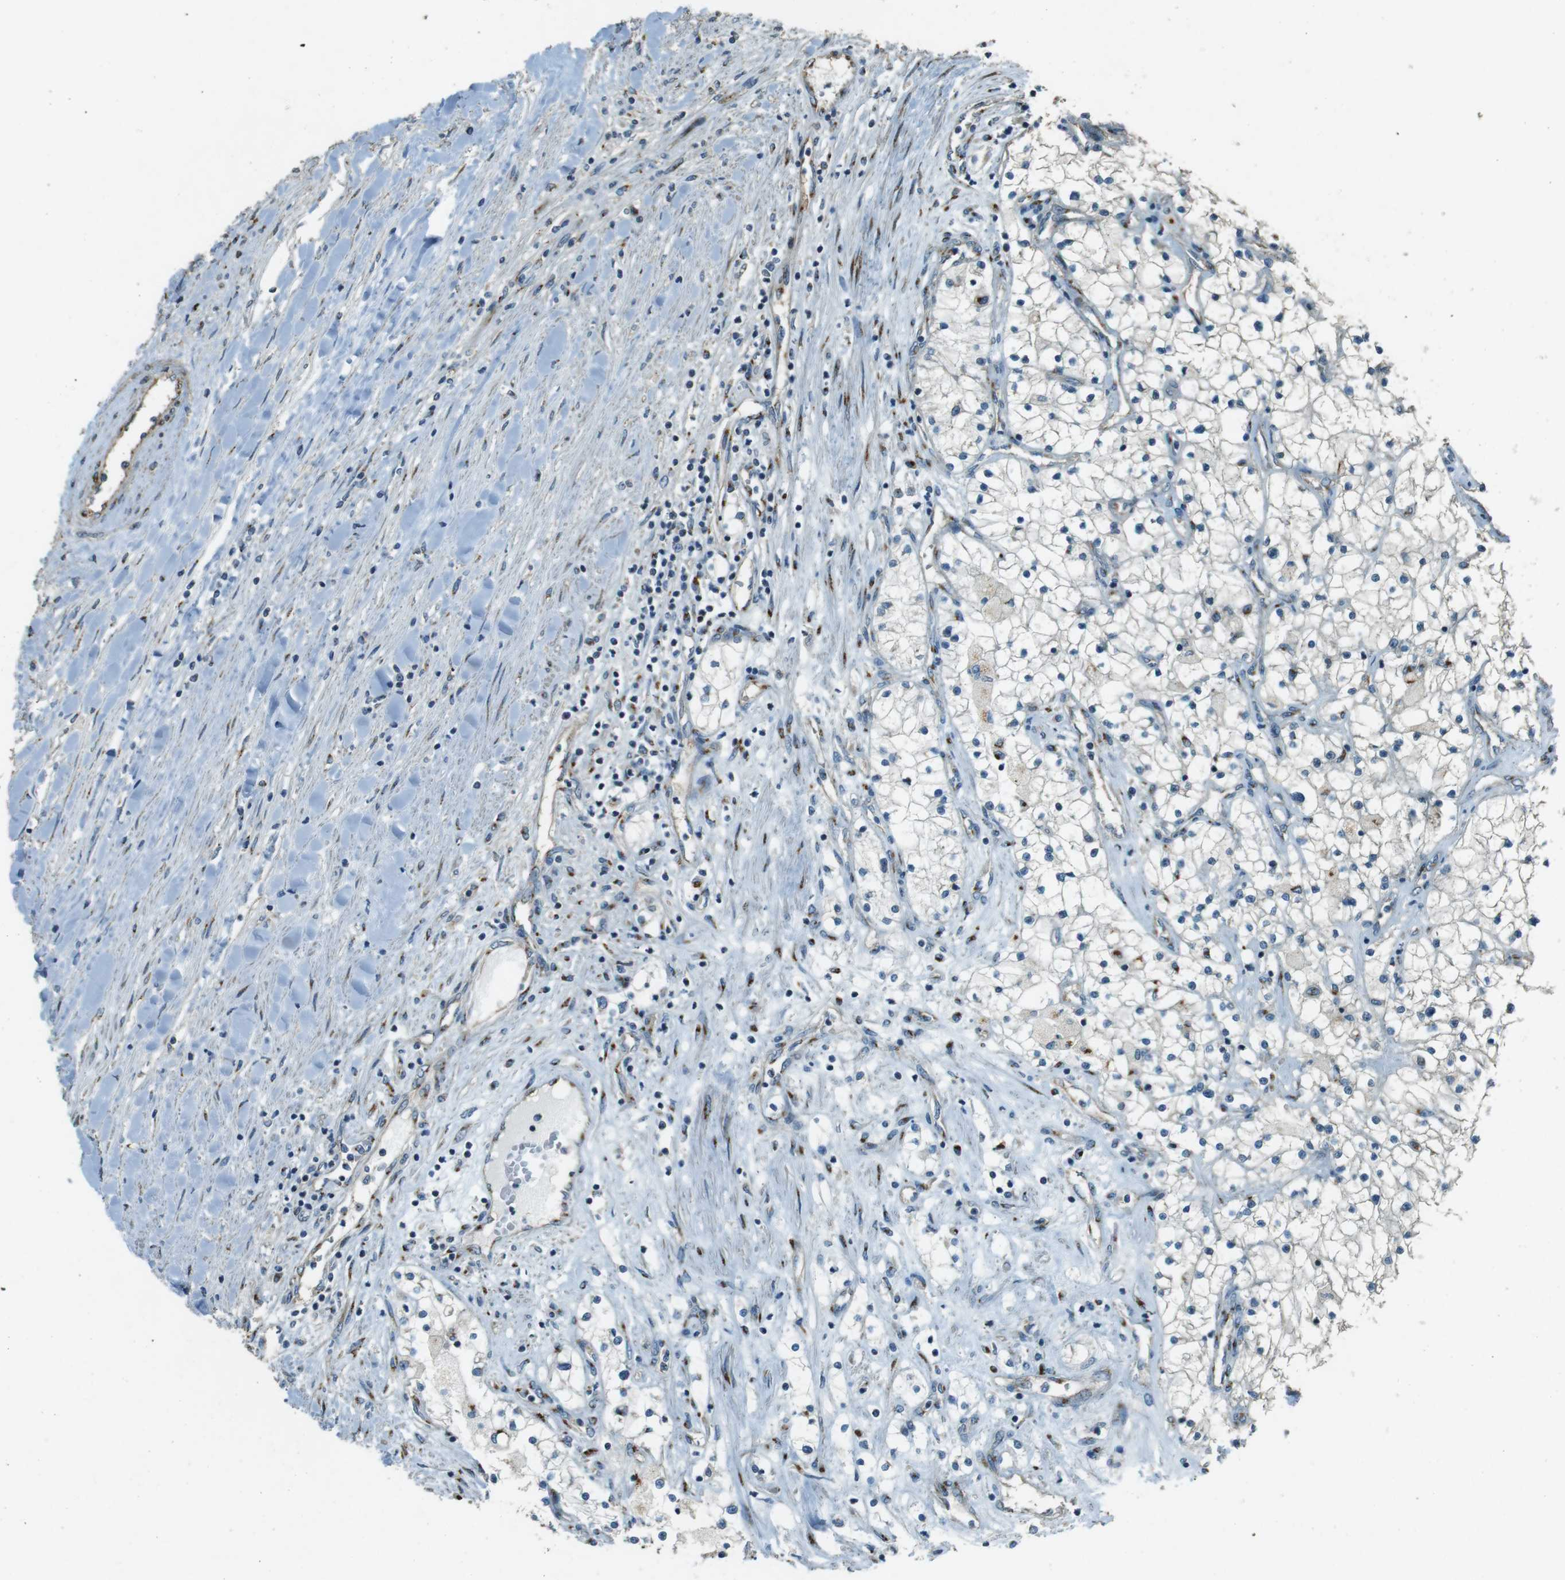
{"staining": {"intensity": "moderate", "quantity": "<25%", "location": "cytoplasmic/membranous"}, "tissue": "renal cancer", "cell_type": "Tumor cells", "image_type": "cancer", "snomed": [{"axis": "morphology", "description": "Adenocarcinoma, NOS"}, {"axis": "topography", "description": "Kidney"}], "caption": "Renal cancer was stained to show a protein in brown. There is low levels of moderate cytoplasmic/membranous staining in approximately <25% of tumor cells.", "gene": "TMEM115", "patient": {"sex": "male", "age": 68}}